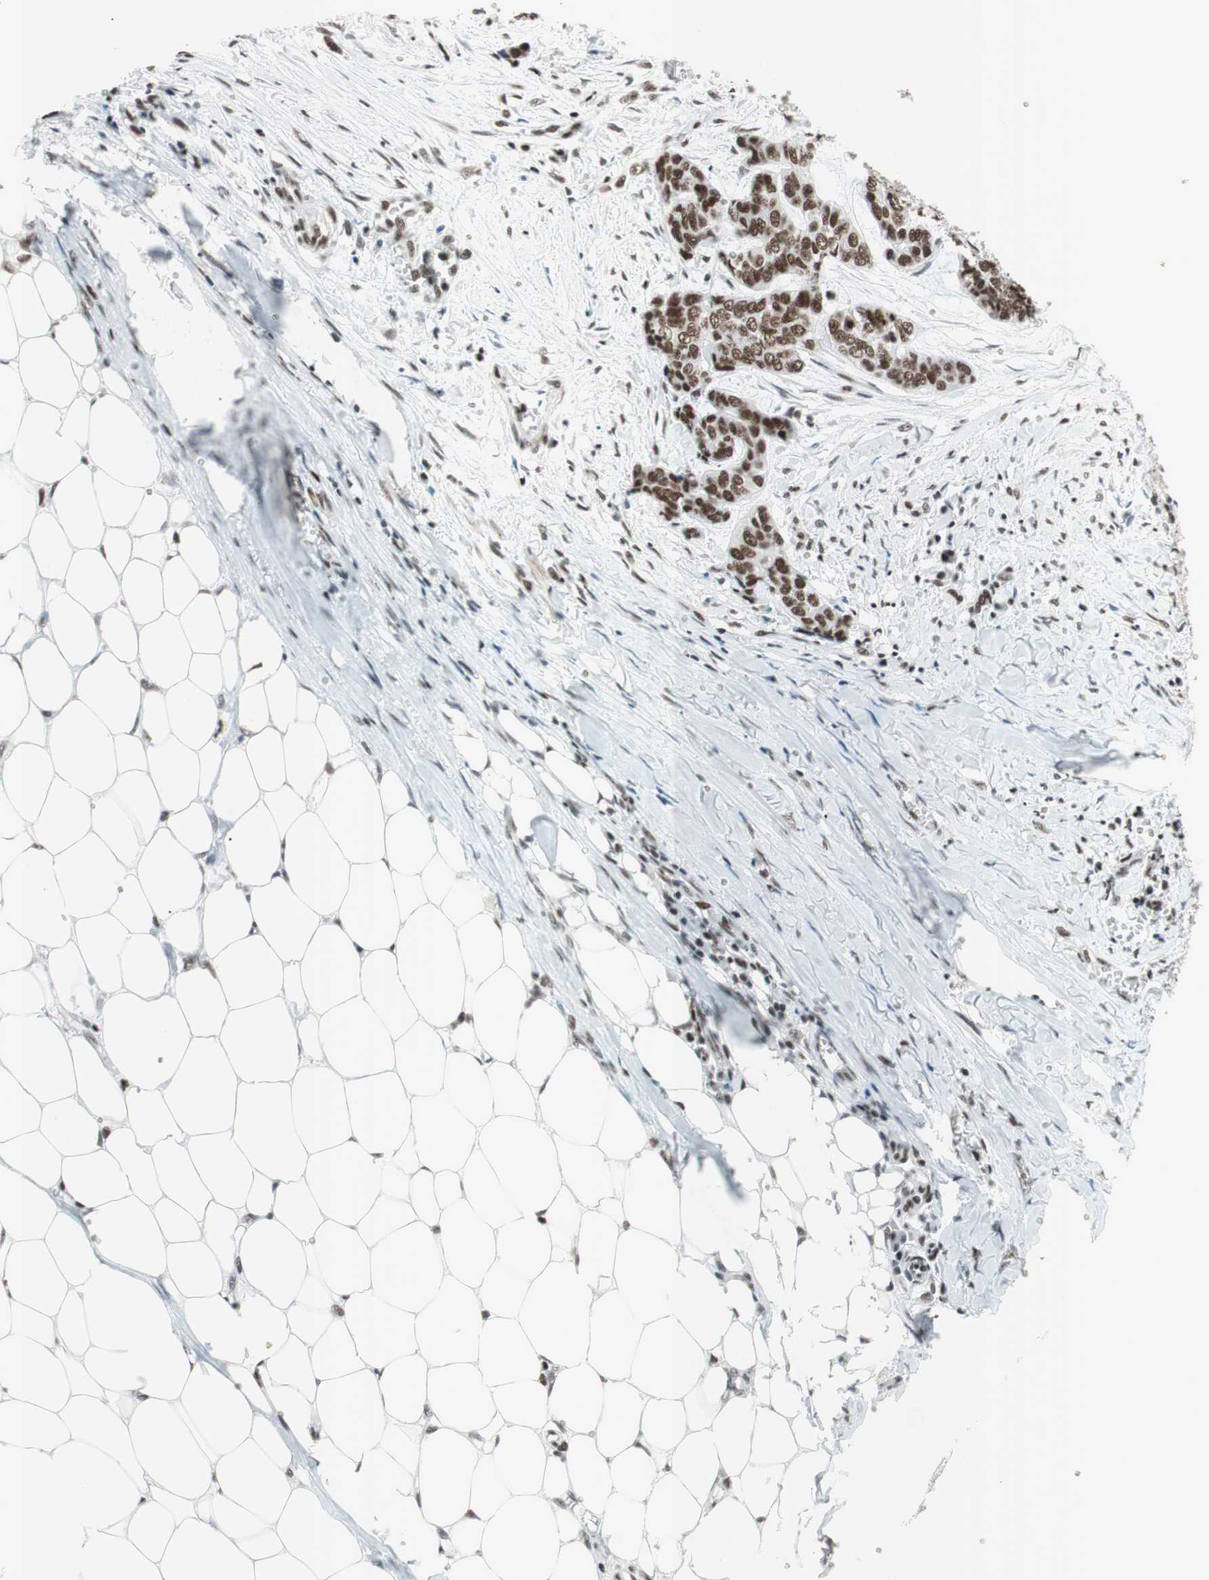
{"staining": {"intensity": "strong", "quantity": ">75%", "location": "nuclear"}, "tissue": "skin cancer", "cell_type": "Tumor cells", "image_type": "cancer", "snomed": [{"axis": "morphology", "description": "Basal cell carcinoma"}, {"axis": "topography", "description": "Skin"}], "caption": "Immunohistochemistry of skin cancer (basal cell carcinoma) reveals high levels of strong nuclear positivity in about >75% of tumor cells.", "gene": "ARID1A", "patient": {"sex": "female", "age": 64}}